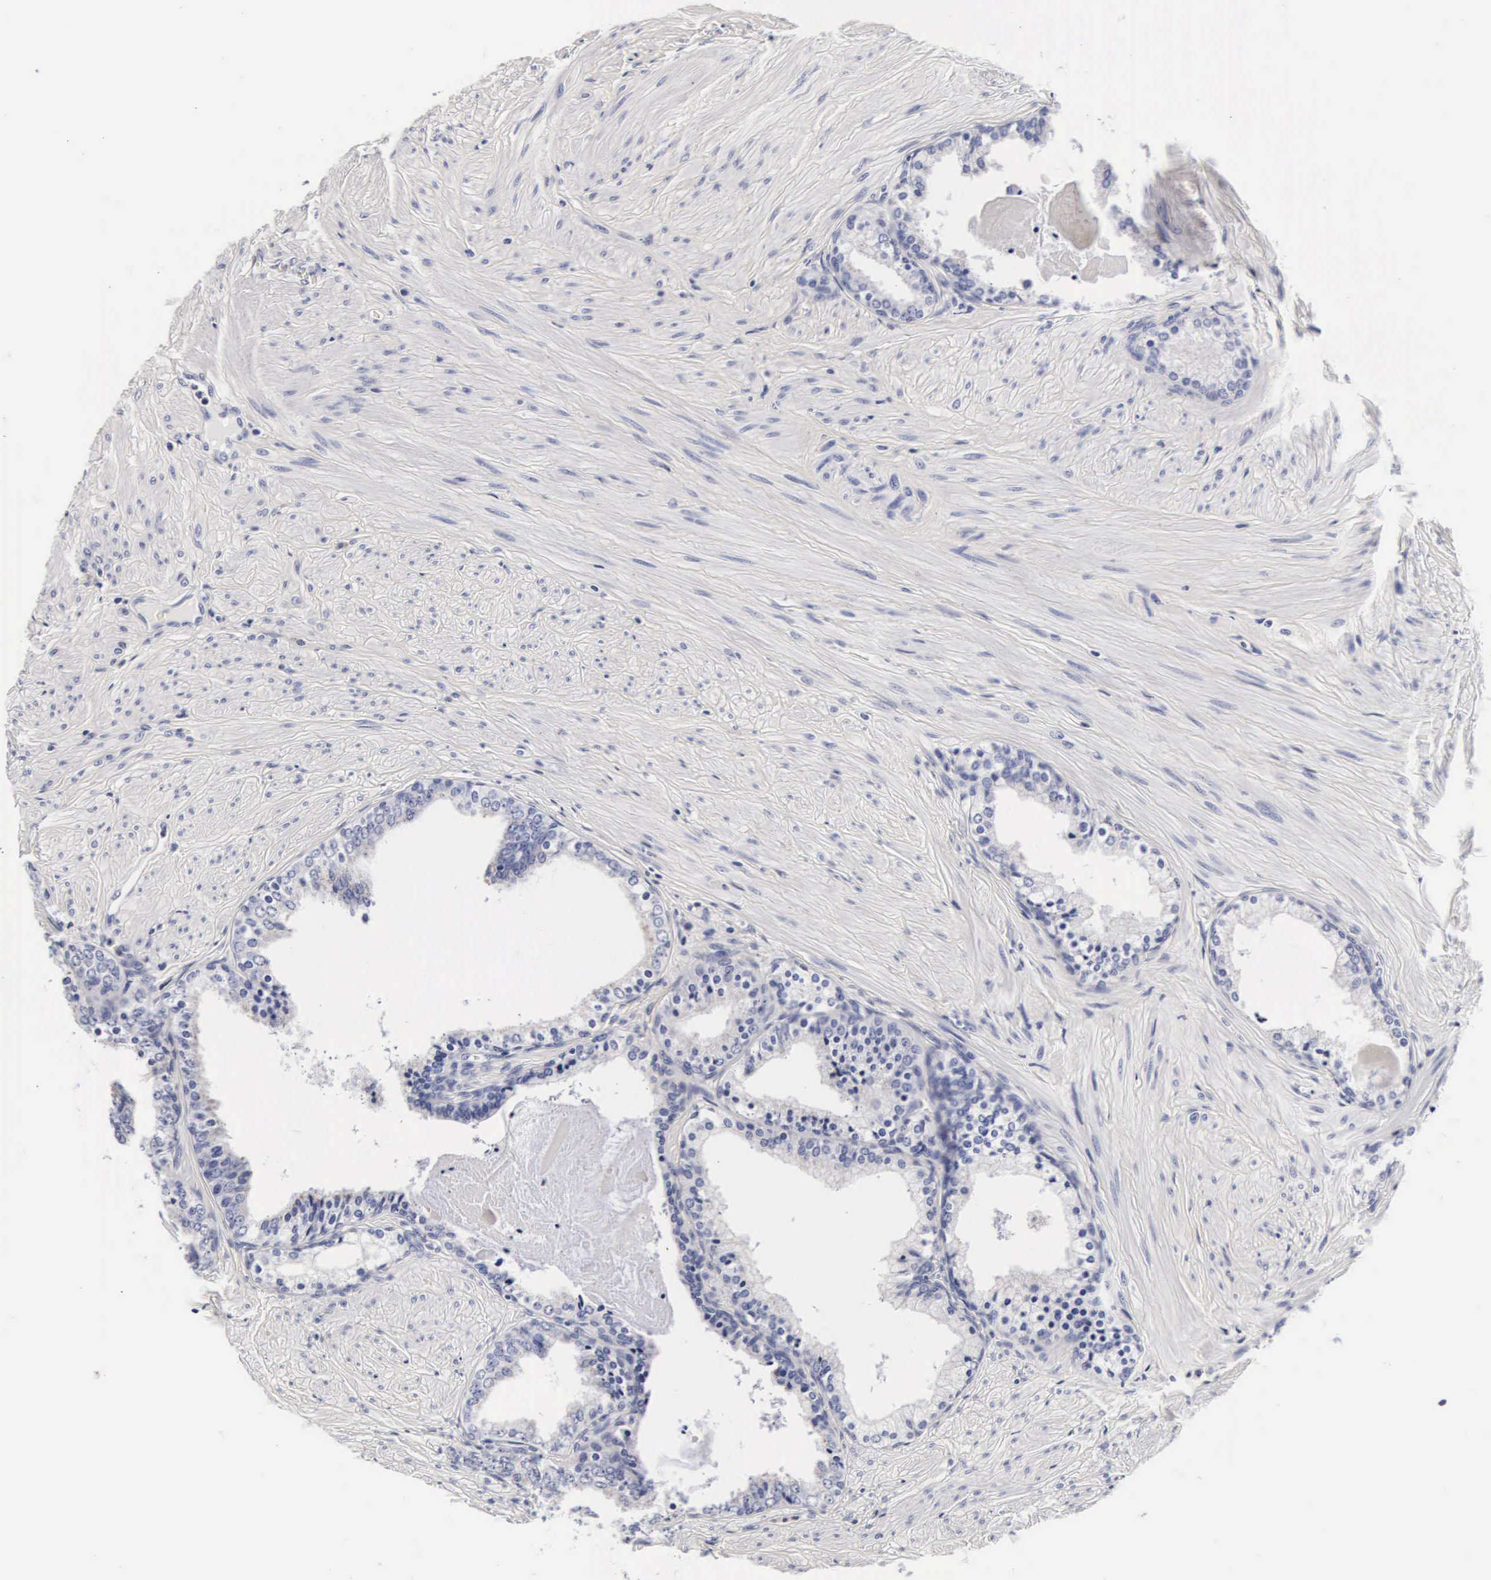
{"staining": {"intensity": "weak", "quantity": "<25%", "location": "cytoplasmic/membranous"}, "tissue": "prostate", "cell_type": "Glandular cells", "image_type": "normal", "snomed": [{"axis": "morphology", "description": "Normal tissue, NOS"}, {"axis": "topography", "description": "Prostate"}], "caption": "DAB immunohistochemical staining of unremarkable human prostate displays no significant positivity in glandular cells.", "gene": "RNASE6", "patient": {"sex": "male", "age": 65}}